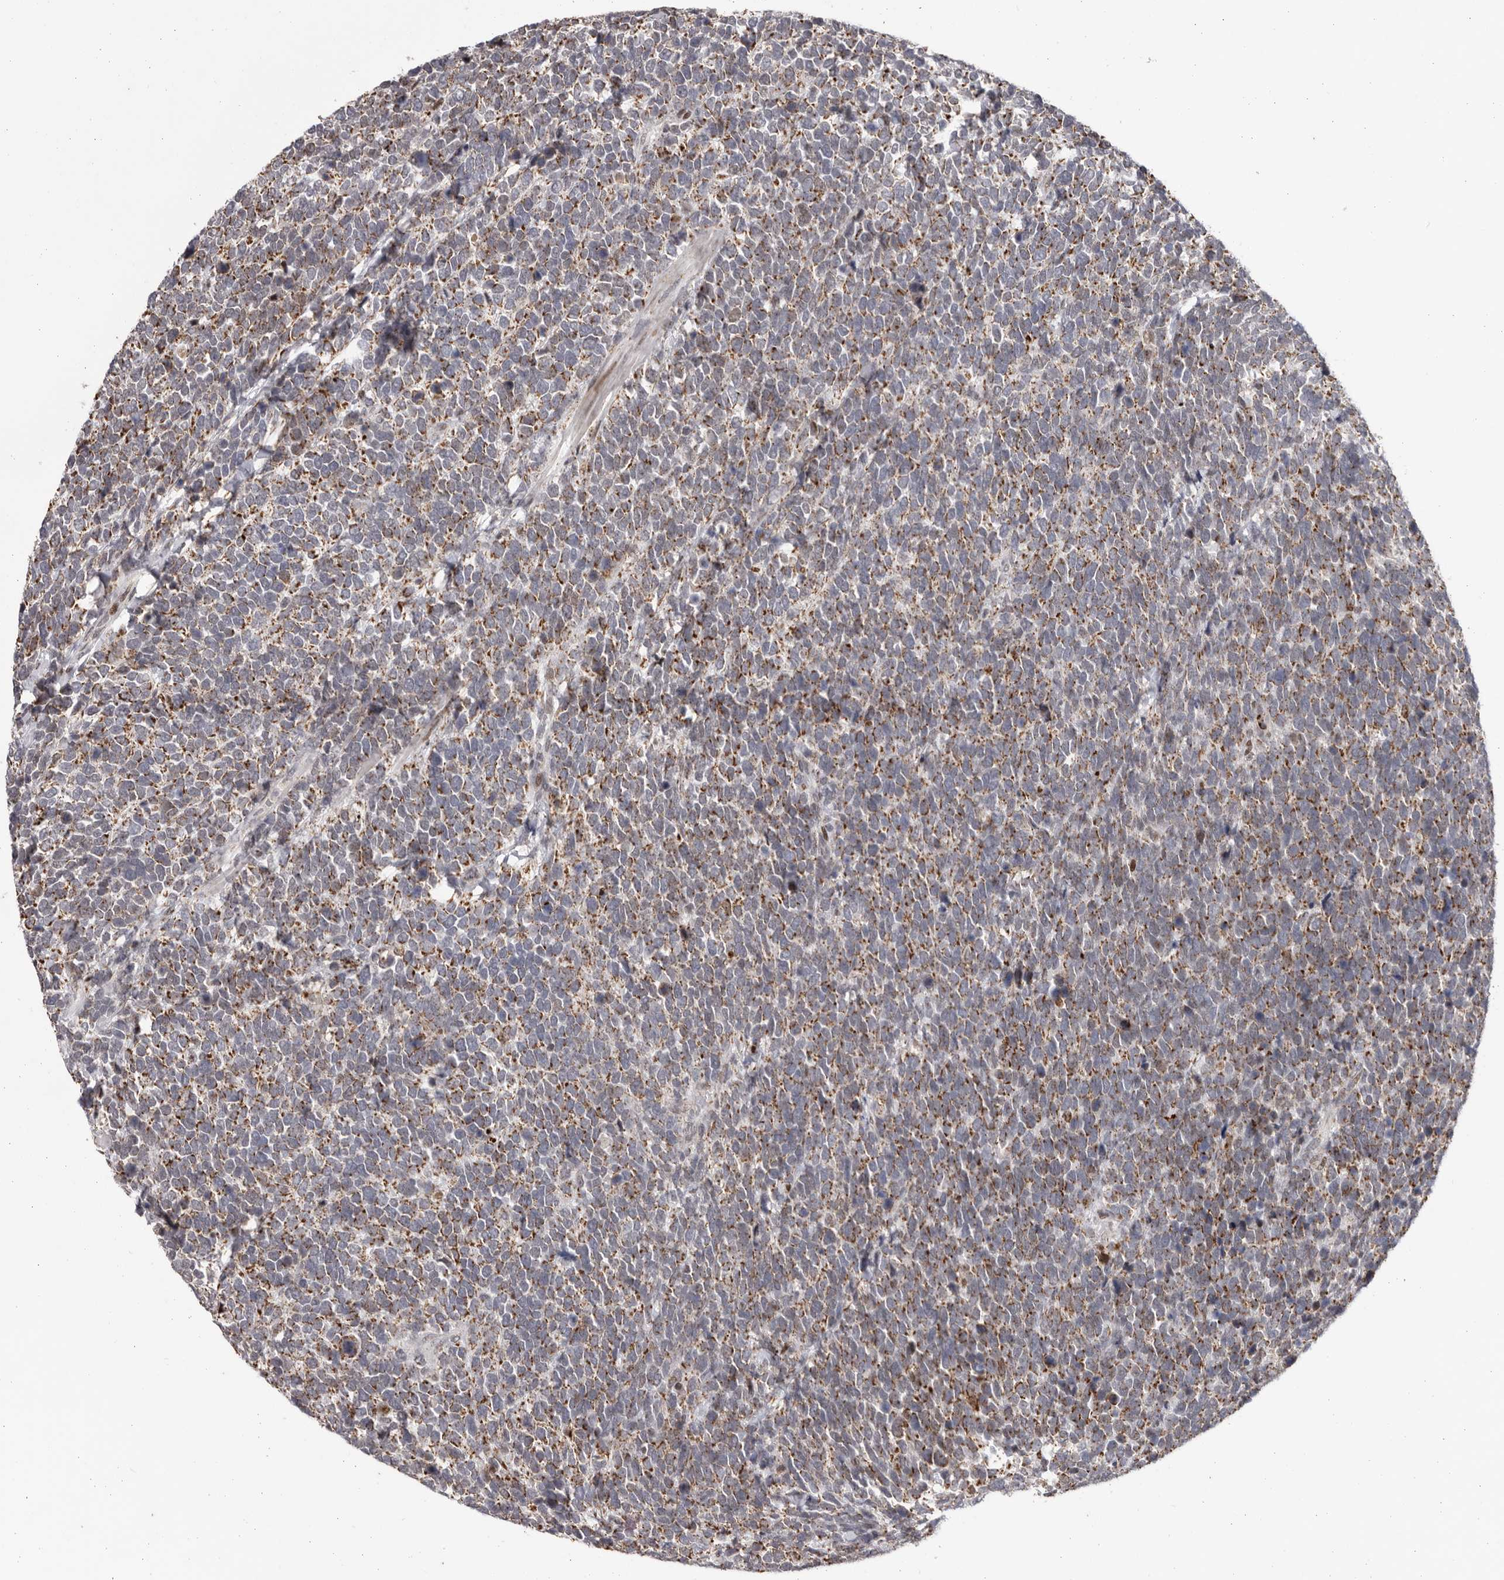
{"staining": {"intensity": "moderate", "quantity": ">75%", "location": "cytoplasmic/membranous"}, "tissue": "urothelial cancer", "cell_type": "Tumor cells", "image_type": "cancer", "snomed": [{"axis": "morphology", "description": "Urothelial carcinoma, High grade"}, {"axis": "topography", "description": "Urinary bladder"}], "caption": "High-grade urothelial carcinoma stained for a protein demonstrates moderate cytoplasmic/membranous positivity in tumor cells. The protein is stained brown, and the nuclei are stained in blue (DAB IHC with brightfield microscopy, high magnification).", "gene": "C17orf99", "patient": {"sex": "female", "age": 82}}